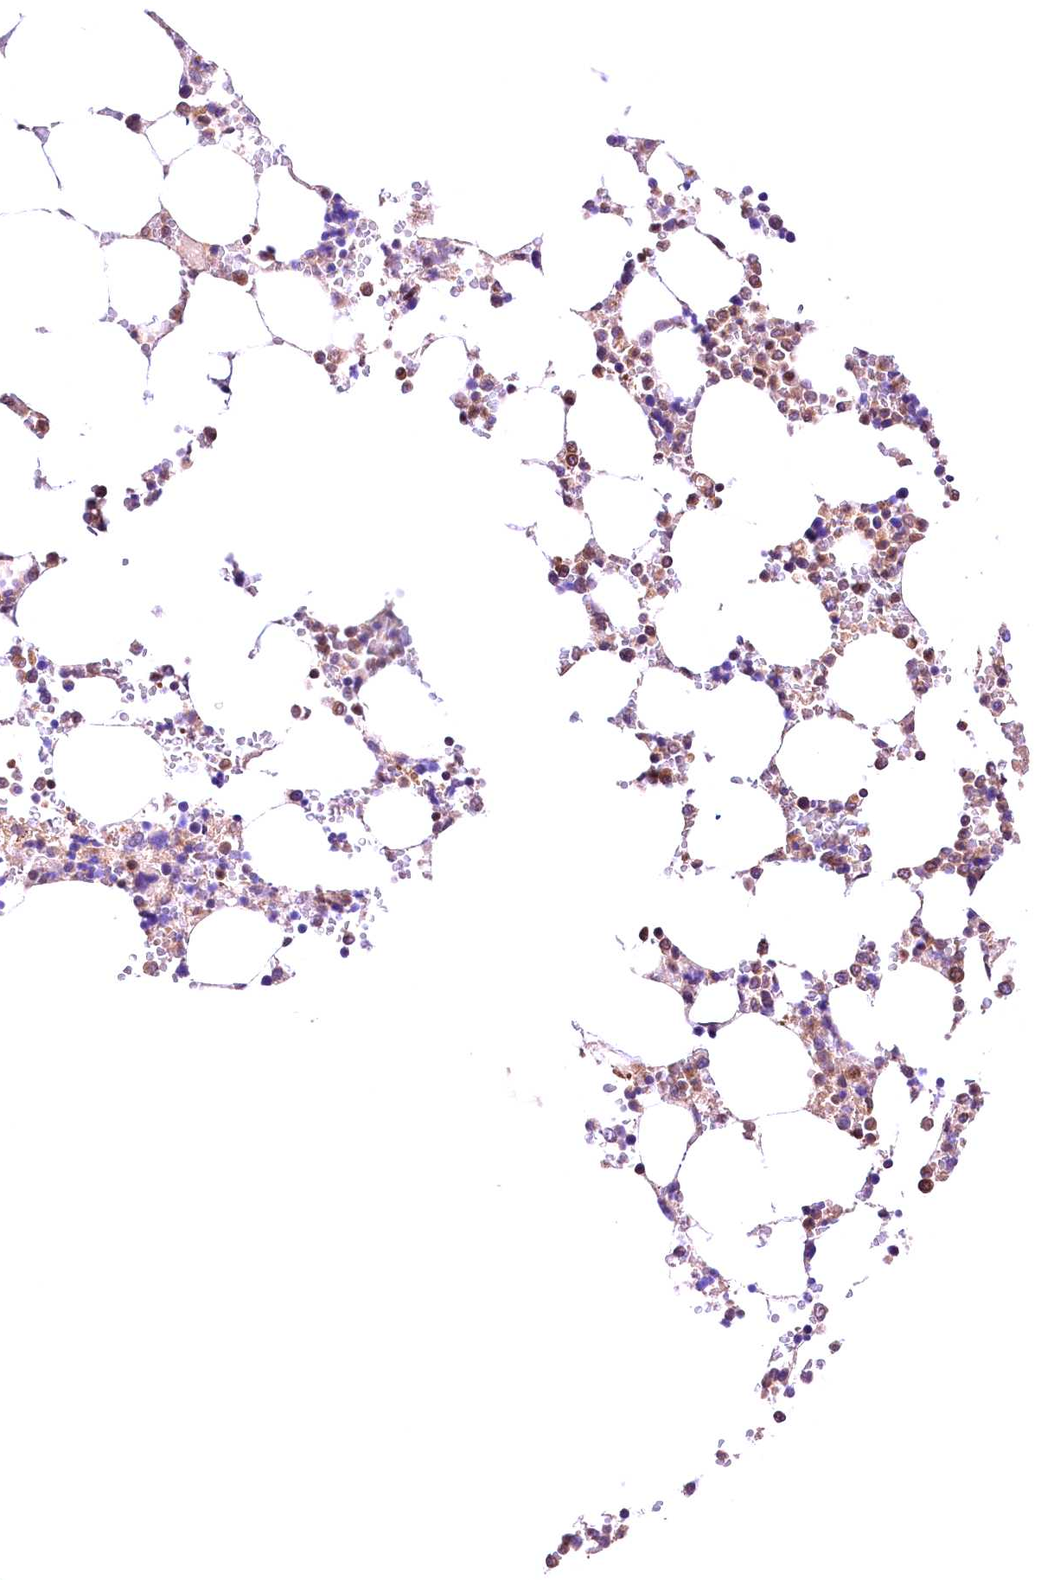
{"staining": {"intensity": "moderate", "quantity": "25%-75%", "location": "cytoplasmic/membranous,nuclear"}, "tissue": "bone marrow", "cell_type": "Hematopoietic cells", "image_type": "normal", "snomed": [{"axis": "morphology", "description": "Normal tissue, NOS"}, {"axis": "topography", "description": "Bone marrow"}], "caption": "IHC (DAB (3,3'-diaminobenzidine)) staining of unremarkable bone marrow displays moderate cytoplasmic/membranous,nuclear protein staining in about 25%-75% of hematopoietic cells. The protein of interest is shown in brown color, while the nuclei are stained blue.", "gene": "CHORDC1", "patient": {"sex": "male", "age": 64}}